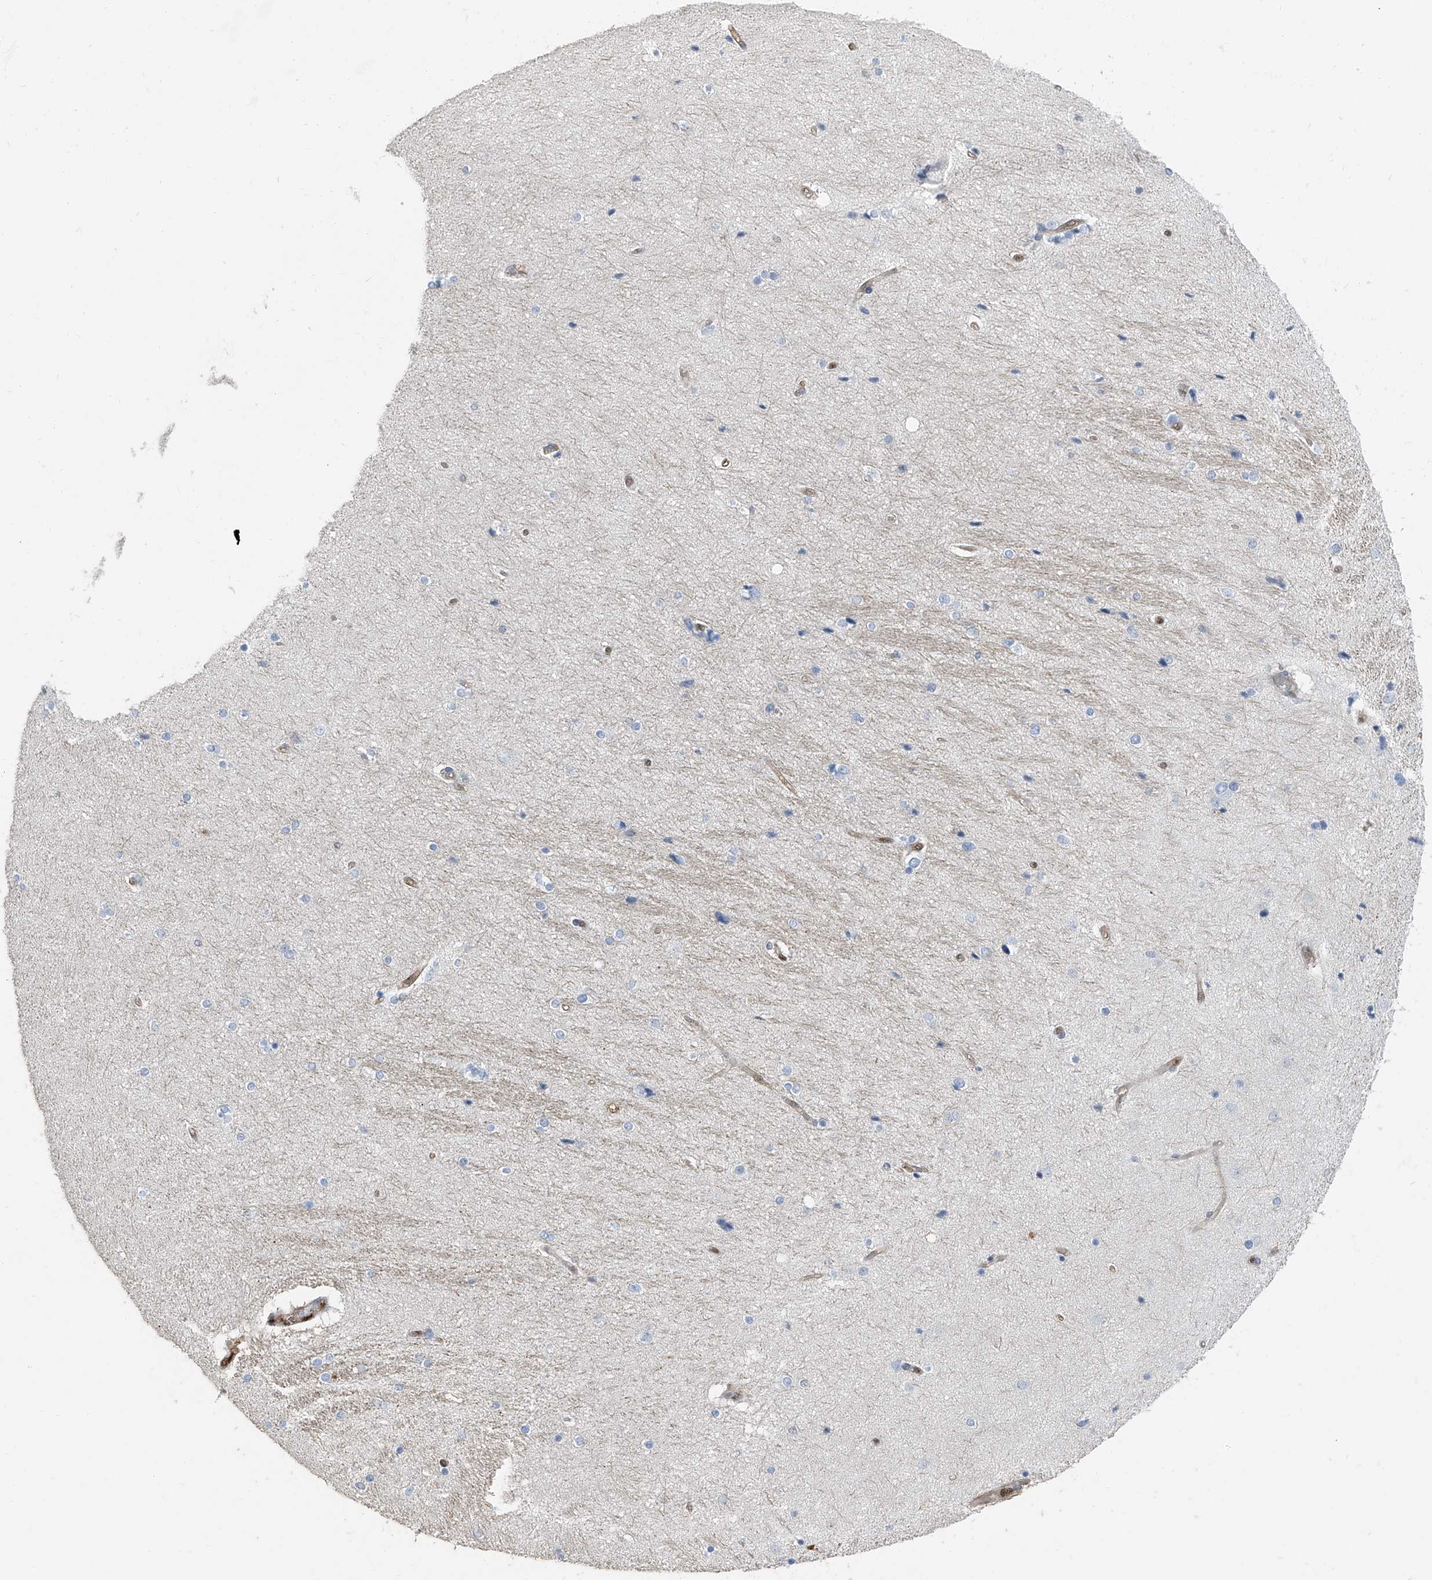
{"staining": {"intensity": "negative", "quantity": "none", "location": "none"}, "tissue": "hippocampus", "cell_type": "Glial cells", "image_type": "normal", "snomed": [{"axis": "morphology", "description": "Normal tissue, NOS"}, {"axis": "topography", "description": "Hippocampus"}], "caption": "Glial cells show no significant protein staining in benign hippocampus.", "gene": "PSMB10", "patient": {"sex": "female", "age": 54}}